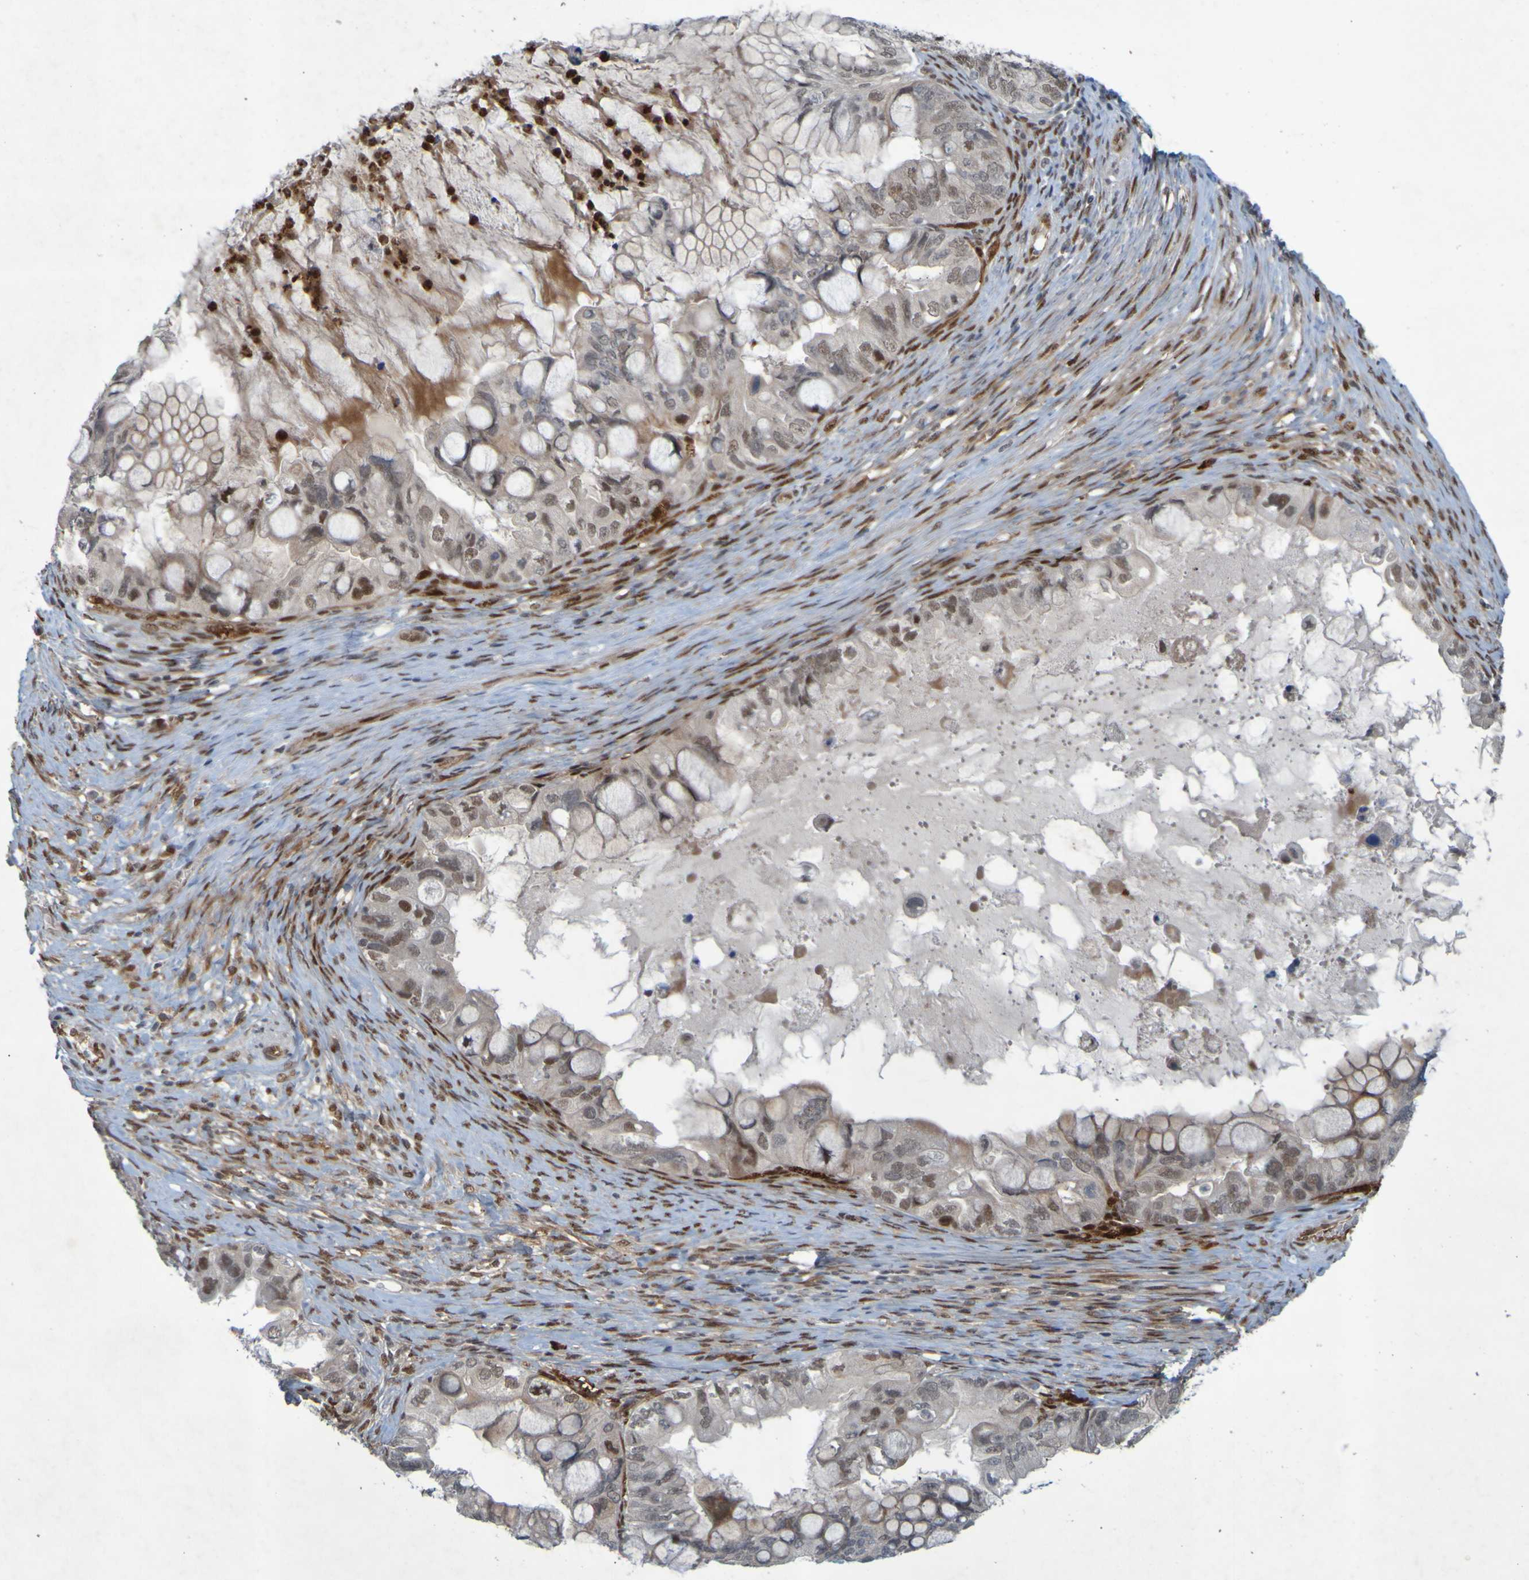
{"staining": {"intensity": "moderate", "quantity": ">75%", "location": "cytoplasmic/membranous,nuclear"}, "tissue": "ovarian cancer", "cell_type": "Tumor cells", "image_type": "cancer", "snomed": [{"axis": "morphology", "description": "Cystadenocarcinoma, mucinous, NOS"}, {"axis": "topography", "description": "Ovary"}], "caption": "Brown immunohistochemical staining in mucinous cystadenocarcinoma (ovarian) shows moderate cytoplasmic/membranous and nuclear positivity in approximately >75% of tumor cells.", "gene": "MCPH1", "patient": {"sex": "female", "age": 80}}